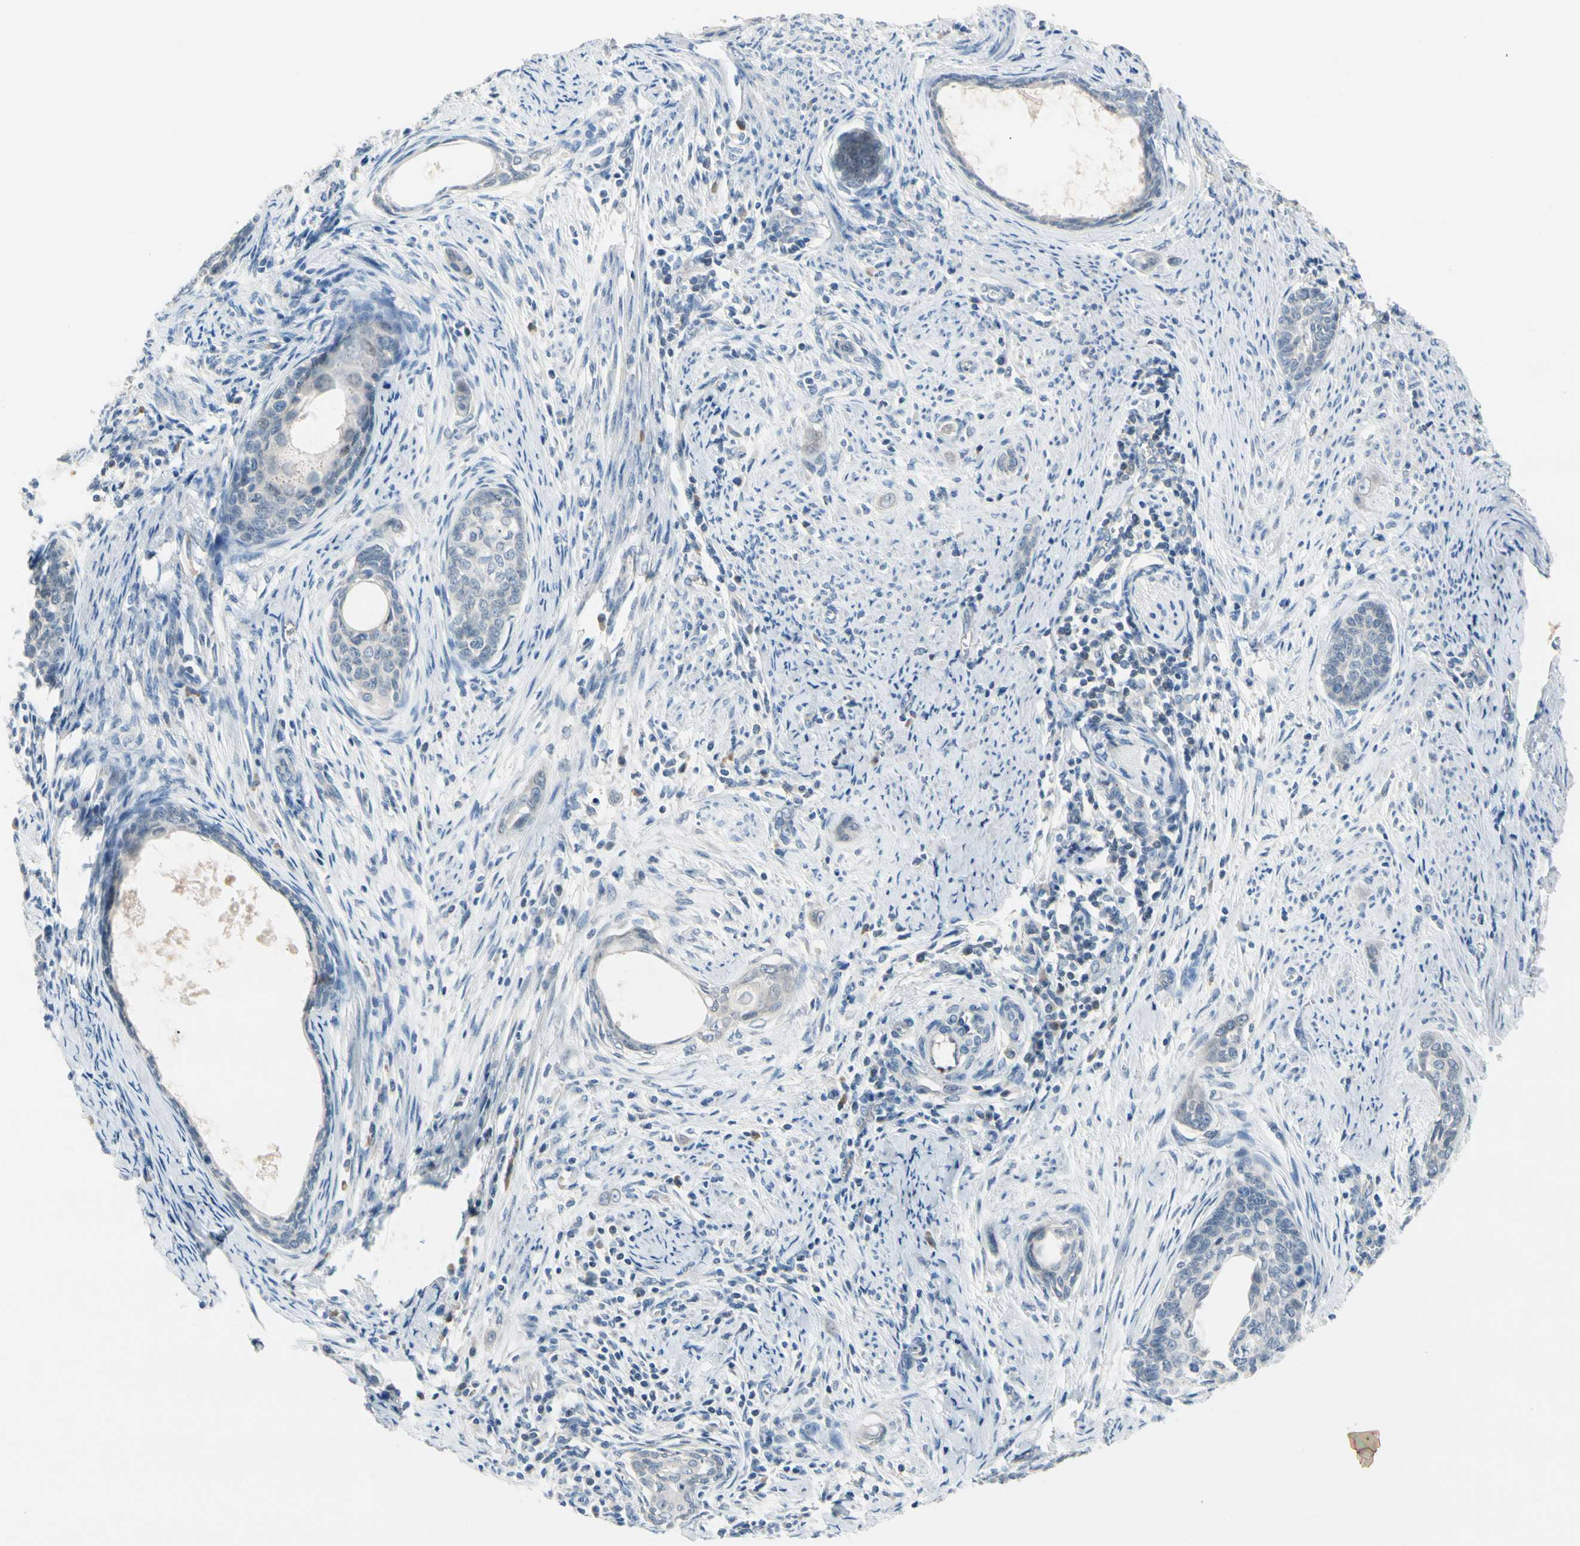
{"staining": {"intensity": "negative", "quantity": "none", "location": "none"}, "tissue": "cervical cancer", "cell_type": "Tumor cells", "image_type": "cancer", "snomed": [{"axis": "morphology", "description": "Squamous cell carcinoma, NOS"}, {"axis": "topography", "description": "Cervix"}], "caption": "Photomicrograph shows no protein staining in tumor cells of cervical cancer tissue.", "gene": "CNDP1", "patient": {"sex": "female", "age": 33}}